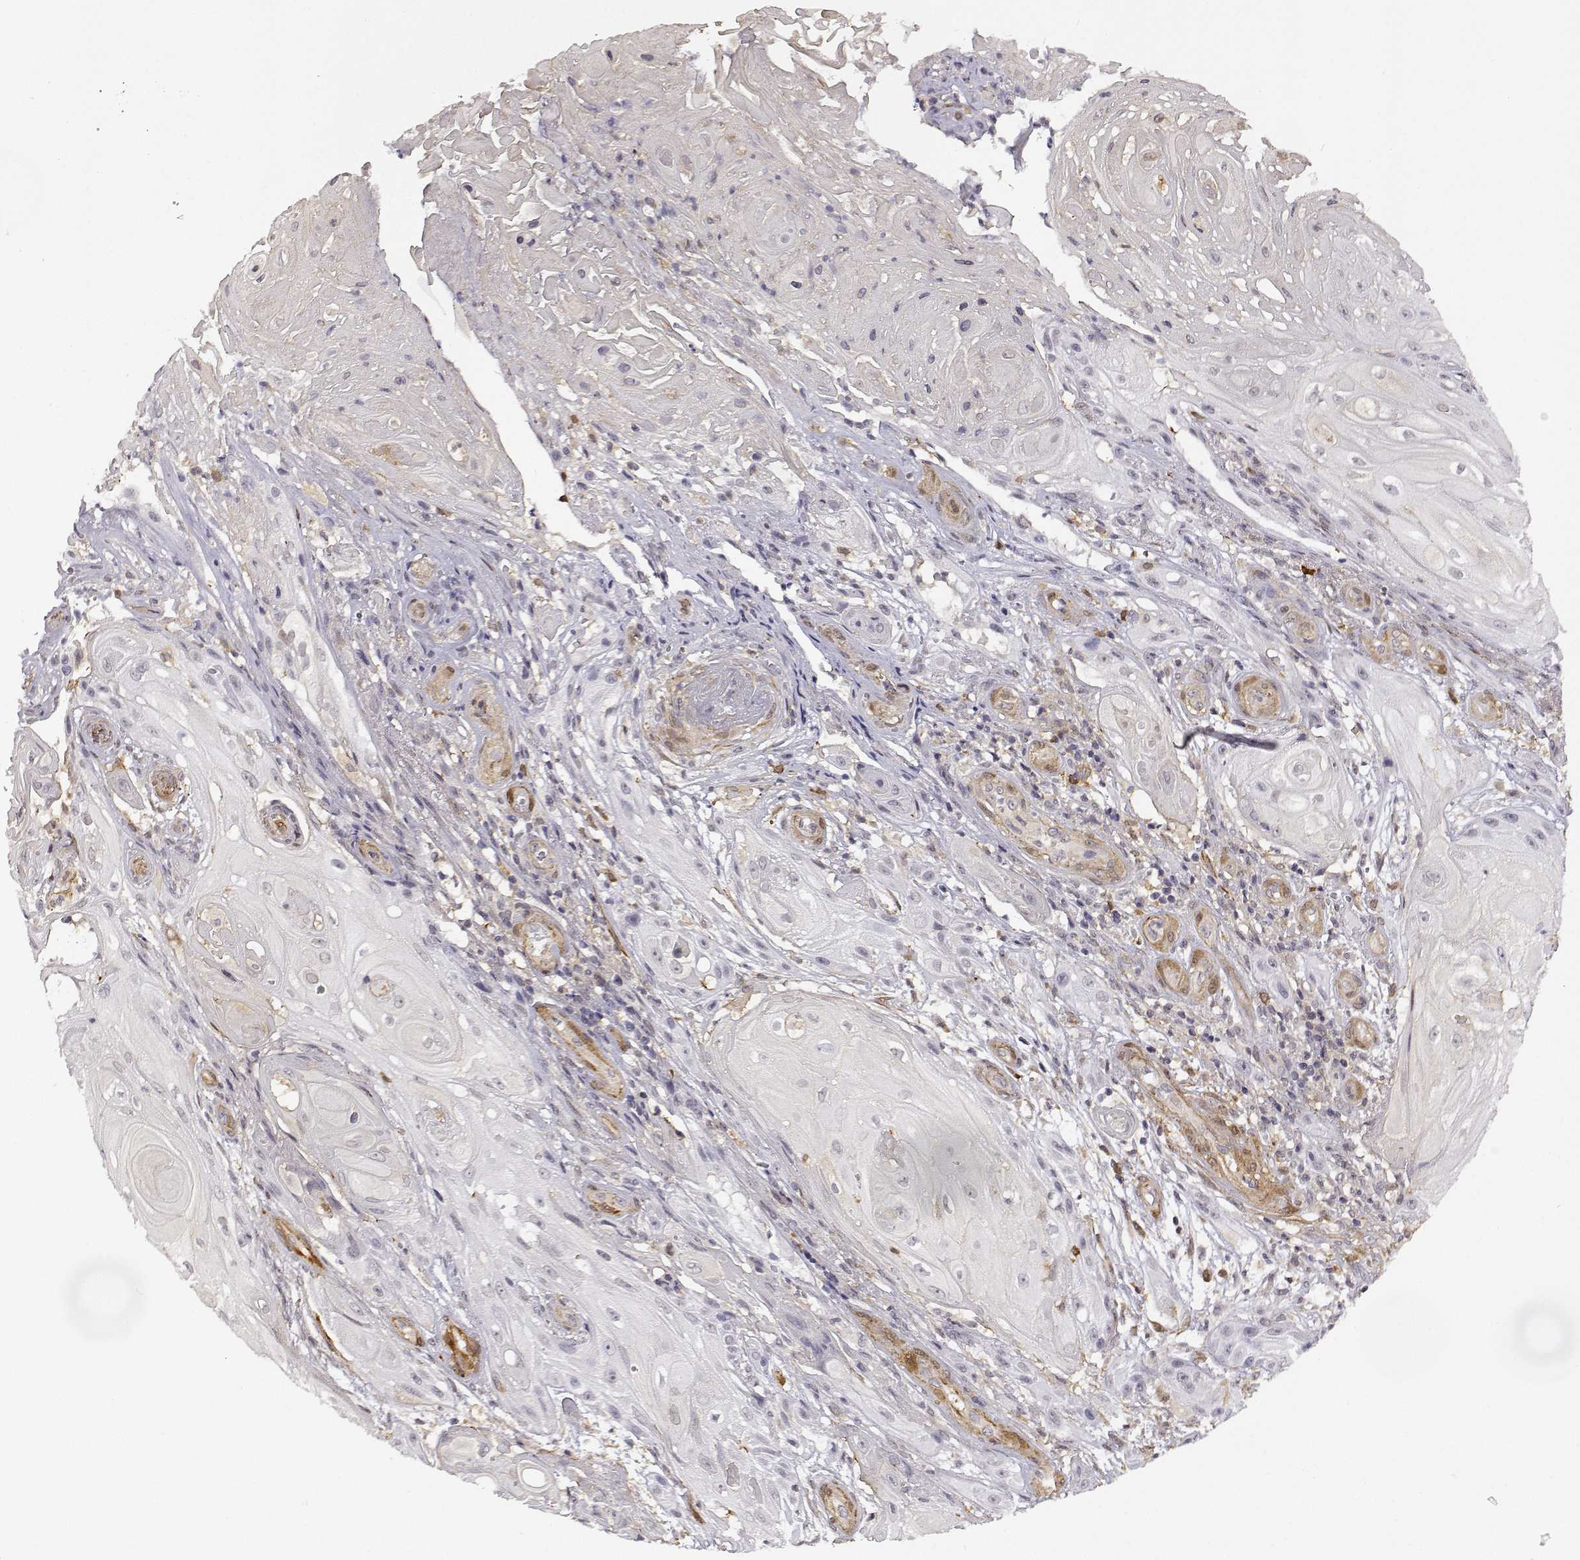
{"staining": {"intensity": "negative", "quantity": "none", "location": "none"}, "tissue": "skin cancer", "cell_type": "Tumor cells", "image_type": "cancer", "snomed": [{"axis": "morphology", "description": "Squamous cell carcinoma, NOS"}, {"axis": "topography", "description": "Skin"}], "caption": "Human skin squamous cell carcinoma stained for a protein using IHC shows no expression in tumor cells.", "gene": "PHGDH", "patient": {"sex": "male", "age": 62}}